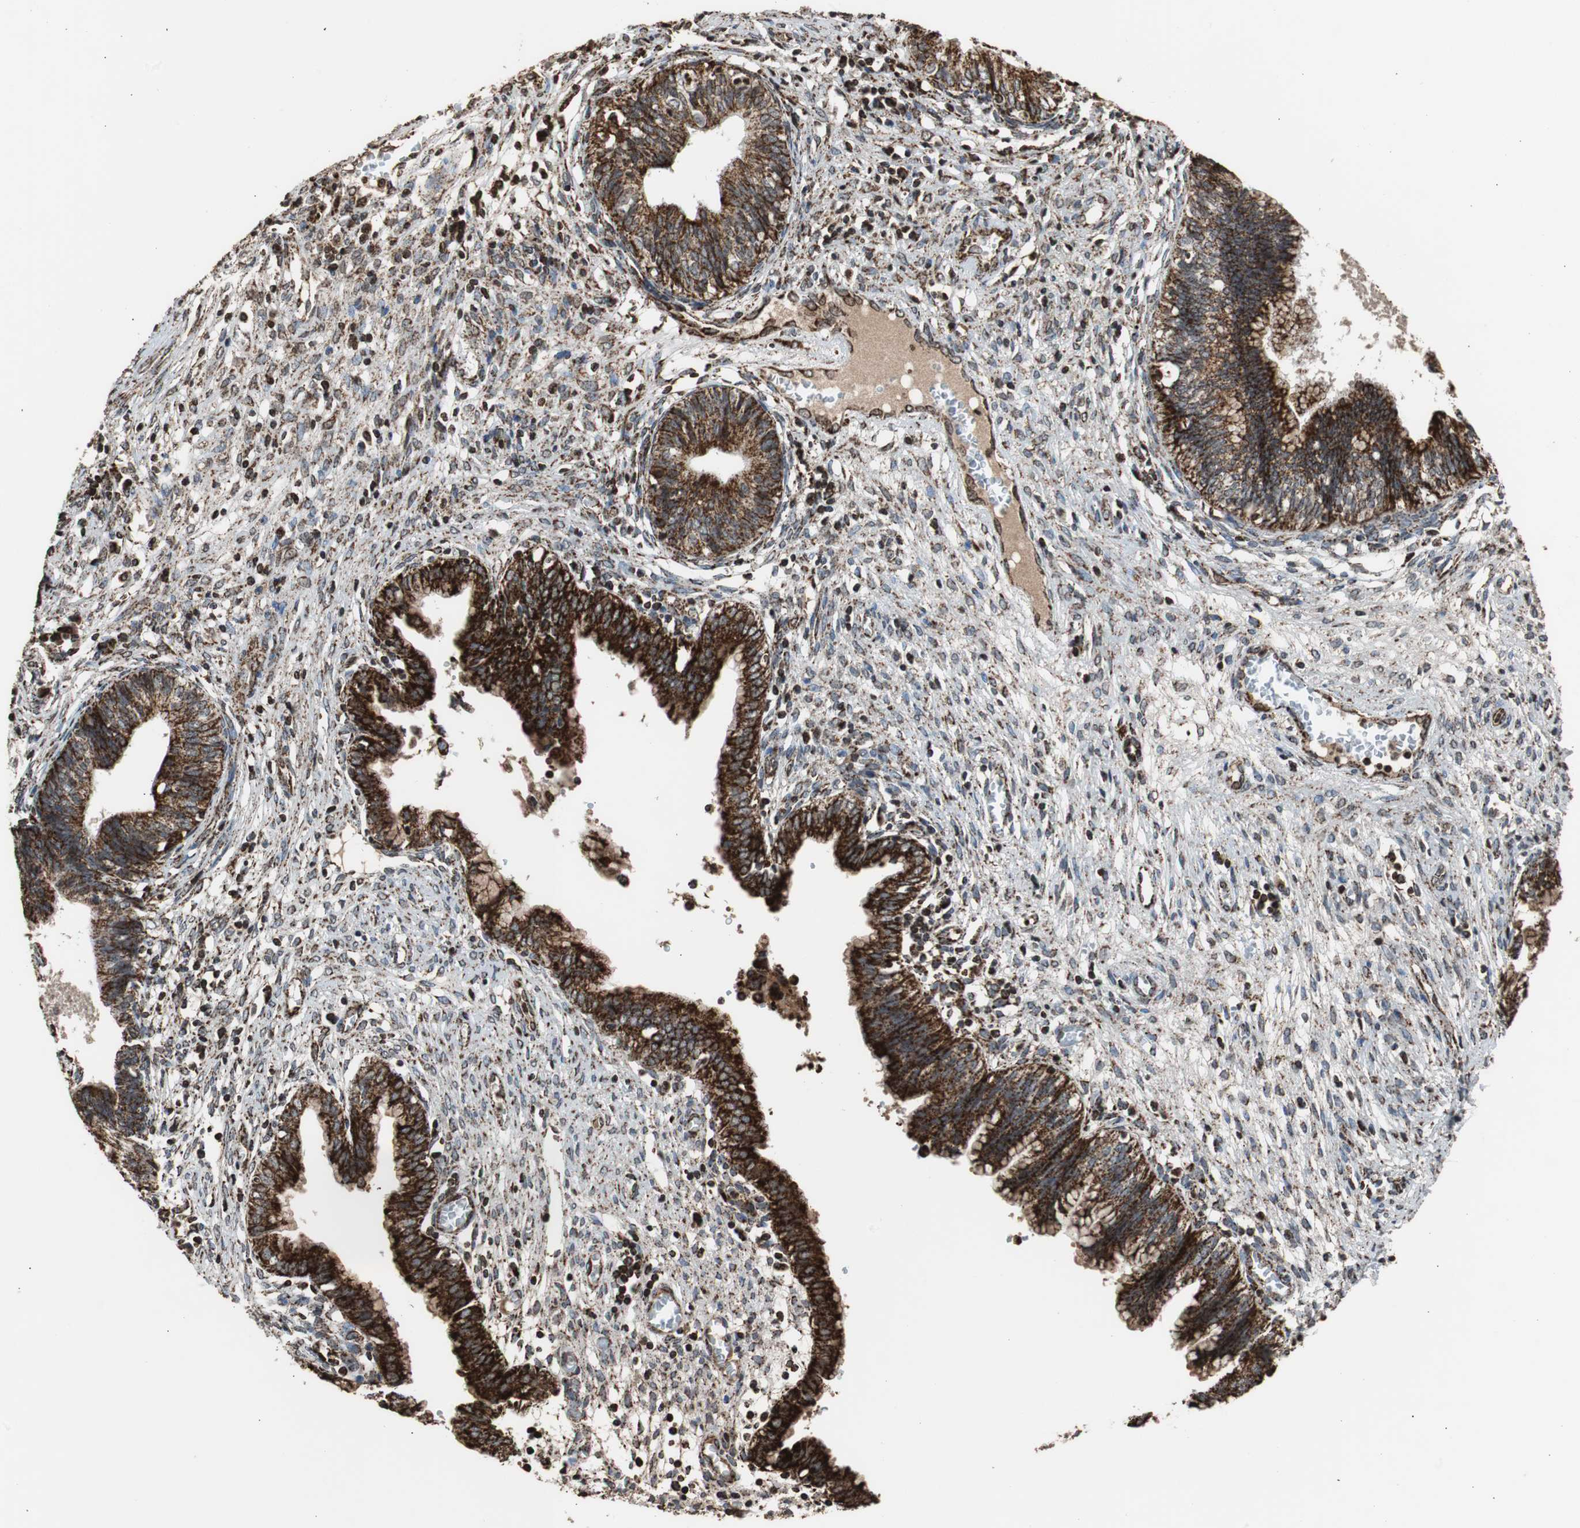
{"staining": {"intensity": "strong", "quantity": ">75%", "location": "cytoplasmic/membranous"}, "tissue": "cervical cancer", "cell_type": "Tumor cells", "image_type": "cancer", "snomed": [{"axis": "morphology", "description": "Adenocarcinoma, NOS"}, {"axis": "topography", "description": "Cervix"}], "caption": "Immunohistochemistry micrograph of neoplastic tissue: cervical cancer stained using IHC reveals high levels of strong protein expression localized specifically in the cytoplasmic/membranous of tumor cells, appearing as a cytoplasmic/membranous brown color.", "gene": "HSPA9", "patient": {"sex": "female", "age": 44}}